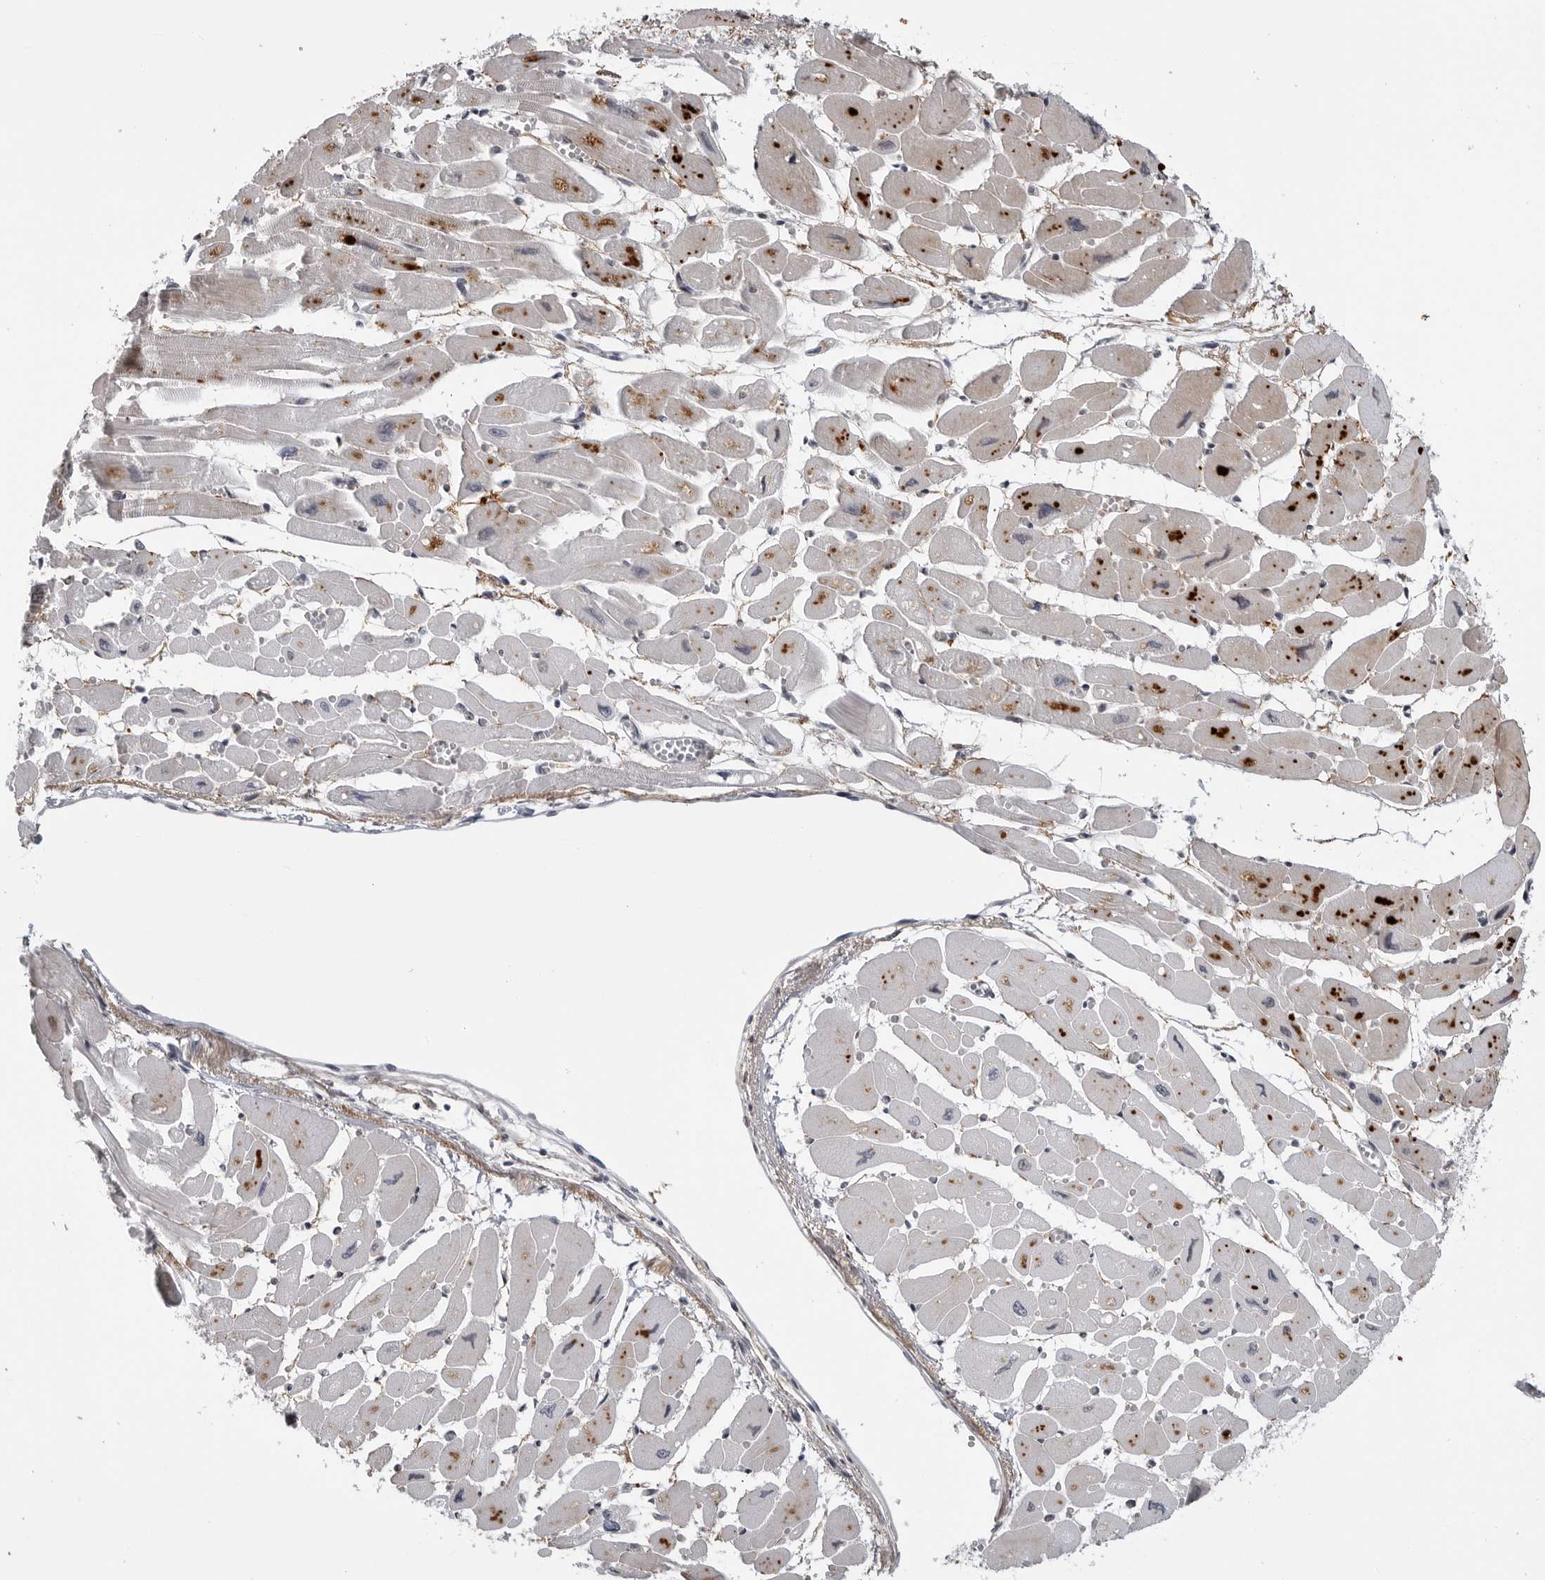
{"staining": {"intensity": "strong", "quantity": "<25%", "location": "cytoplasmic/membranous"}, "tissue": "heart muscle", "cell_type": "Cardiomyocytes", "image_type": "normal", "snomed": [{"axis": "morphology", "description": "Normal tissue, NOS"}, {"axis": "topography", "description": "Heart"}], "caption": "This photomicrograph shows unremarkable heart muscle stained with immunohistochemistry (IHC) to label a protein in brown. The cytoplasmic/membranous of cardiomyocytes show strong positivity for the protein. Nuclei are counter-stained blue.", "gene": "CXCR5", "patient": {"sex": "female", "age": 54}}